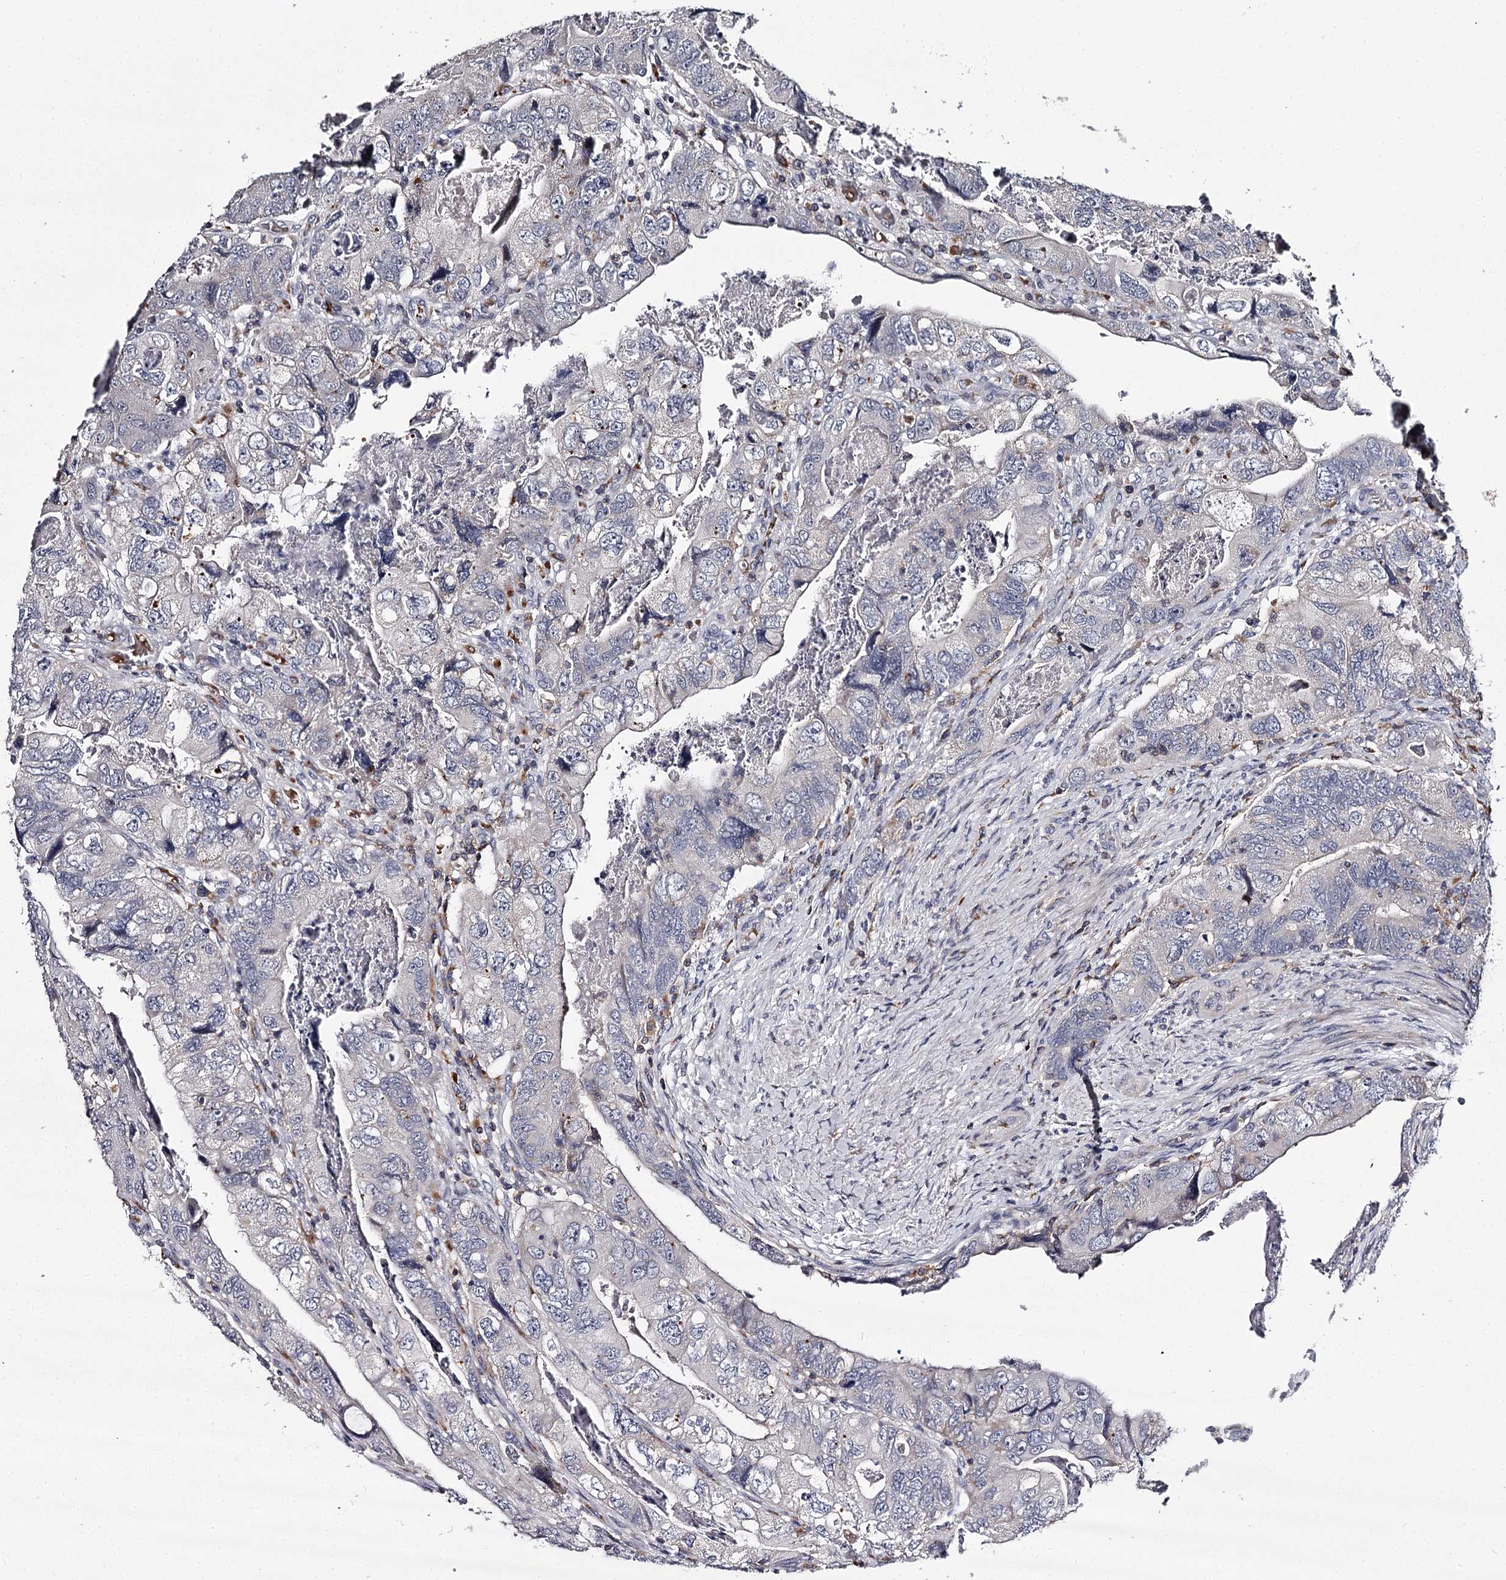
{"staining": {"intensity": "negative", "quantity": "none", "location": "none"}, "tissue": "colorectal cancer", "cell_type": "Tumor cells", "image_type": "cancer", "snomed": [{"axis": "morphology", "description": "Adenocarcinoma, NOS"}, {"axis": "topography", "description": "Rectum"}], "caption": "Tumor cells are negative for protein expression in human colorectal adenocarcinoma.", "gene": "RASSF6", "patient": {"sex": "male", "age": 63}}